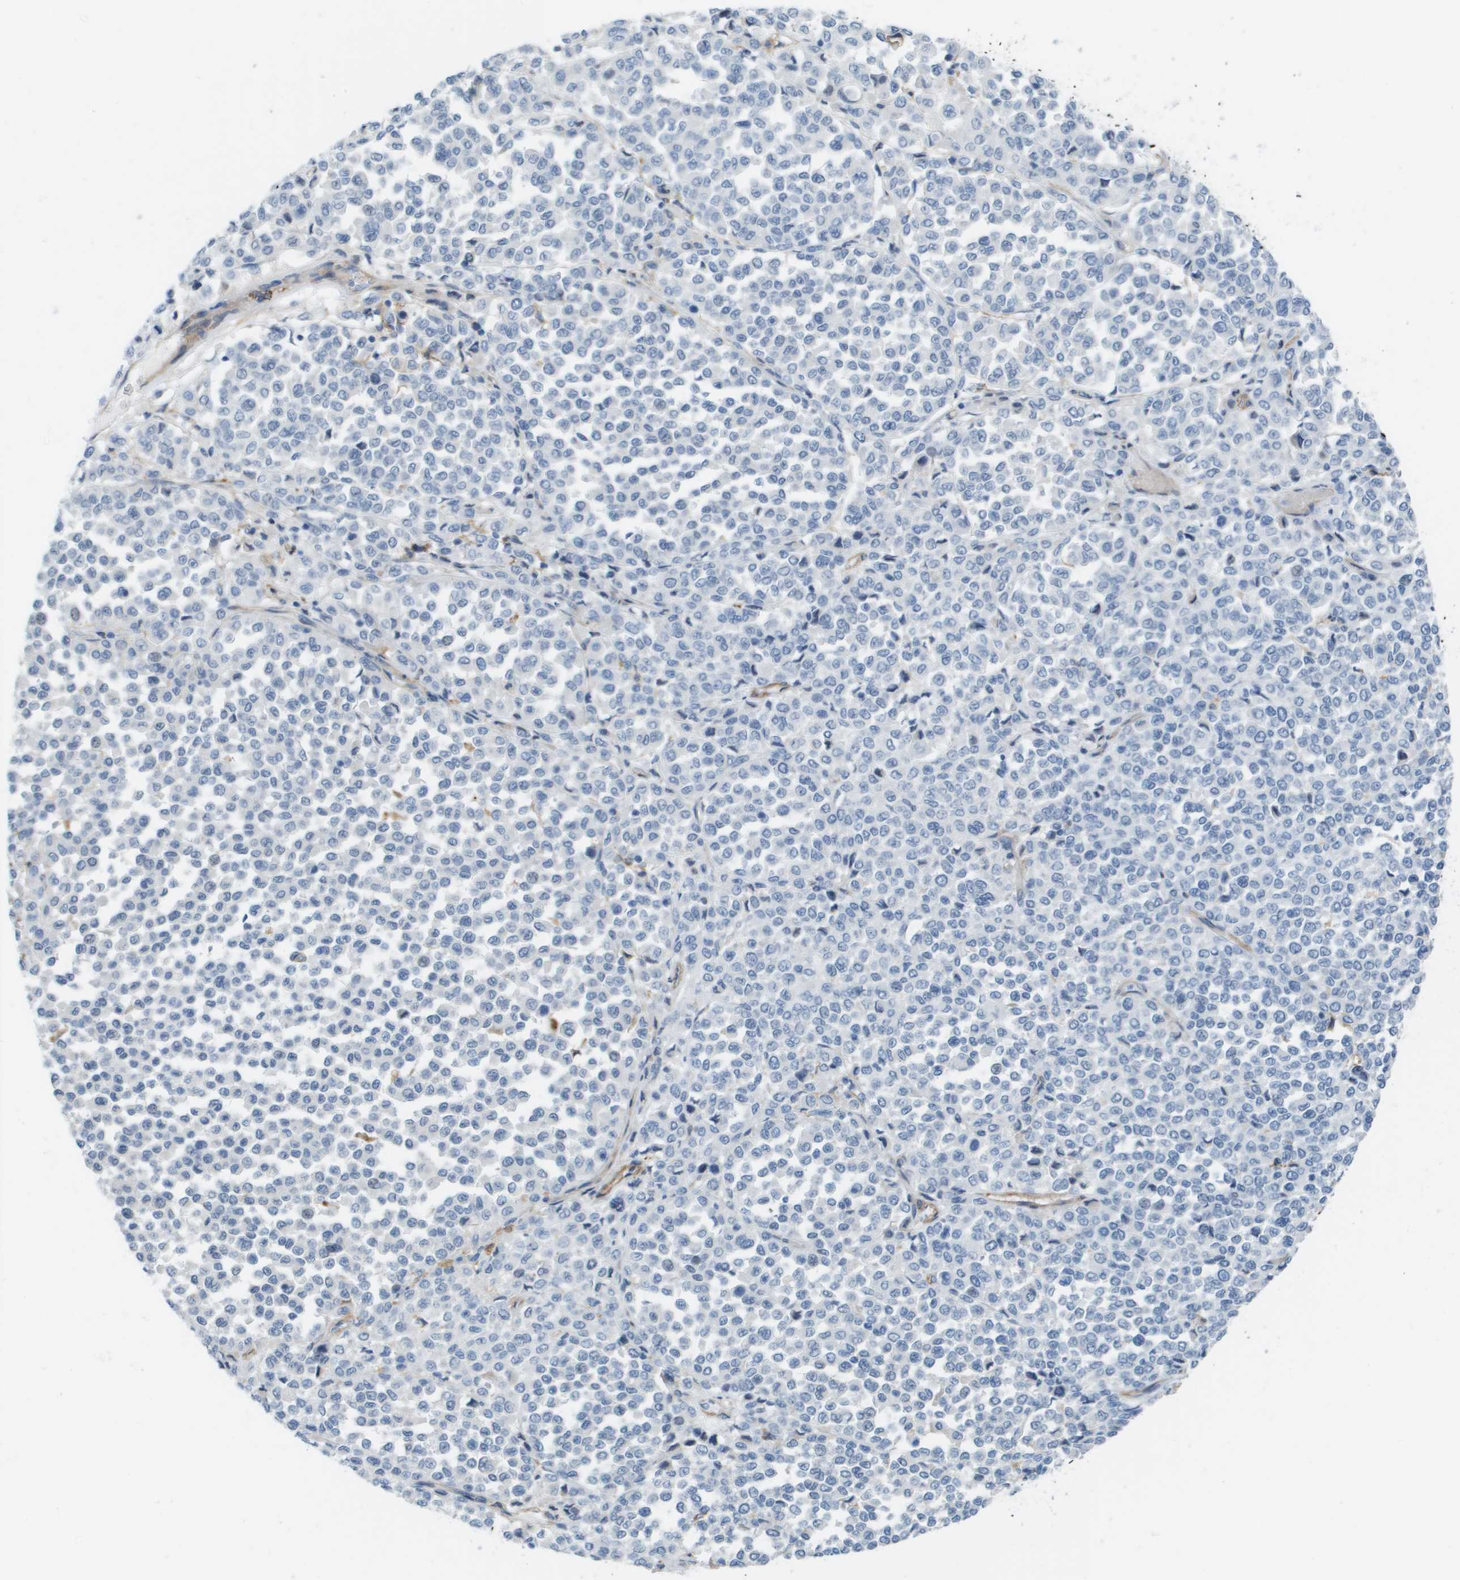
{"staining": {"intensity": "negative", "quantity": "none", "location": "none"}, "tissue": "melanoma", "cell_type": "Tumor cells", "image_type": "cancer", "snomed": [{"axis": "morphology", "description": "Malignant melanoma, Metastatic site"}, {"axis": "topography", "description": "Pancreas"}], "caption": "An image of melanoma stained for a protein demonstrates no brown staining in tumor cells.", "gene": "ZBTB43", "patient": {"sex": "female", "age": 30}}